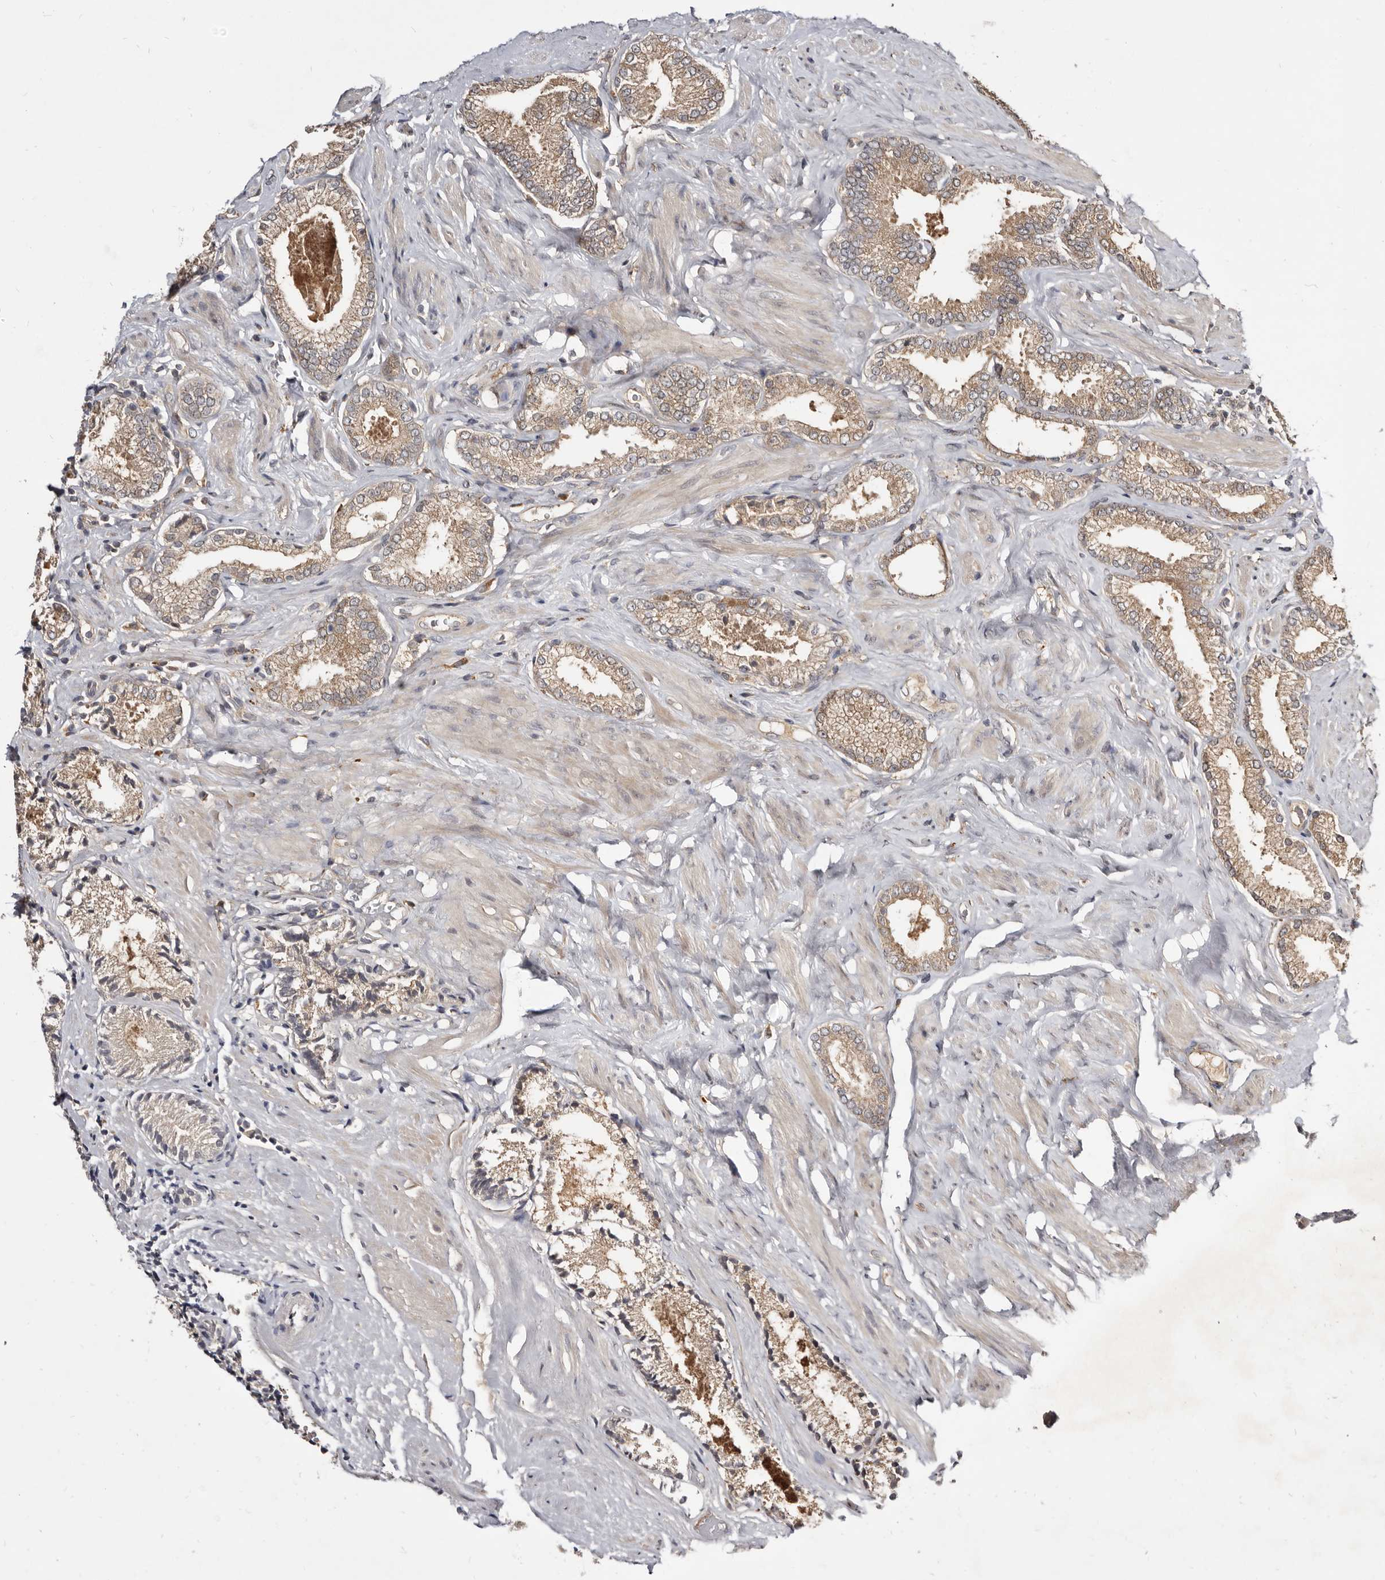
{"staining": {"intensity": "weak", "quantity": ">75%", "location": "cytoplasmic/membranous"}, "tissue": "prostate cancer", "cell_type": "Tumor cells", "image_type": "cancer", "snomed": [{"axis": "morphology", "description": "Adenocarcinoma, Low grade"}, {"axis": "topography", "description": "Prostate"}], "caption": "Immunohistochemistry (IHC) (DAB (3,3'-diaminobenzidine)) staining of human prostate low-grade adenocarcinoma demonstrates weak cytoplasmic/membranous protein positivity in approximately >75% of tumor cells. The protein is stained brown, and the nuclei are stained in blue (DAB (3,3'-diaminobenzidine) IHC with brightfield microscopy, high magnification).", "gene": "INAVA", "patient": {"sex": "male", "age": 71}}